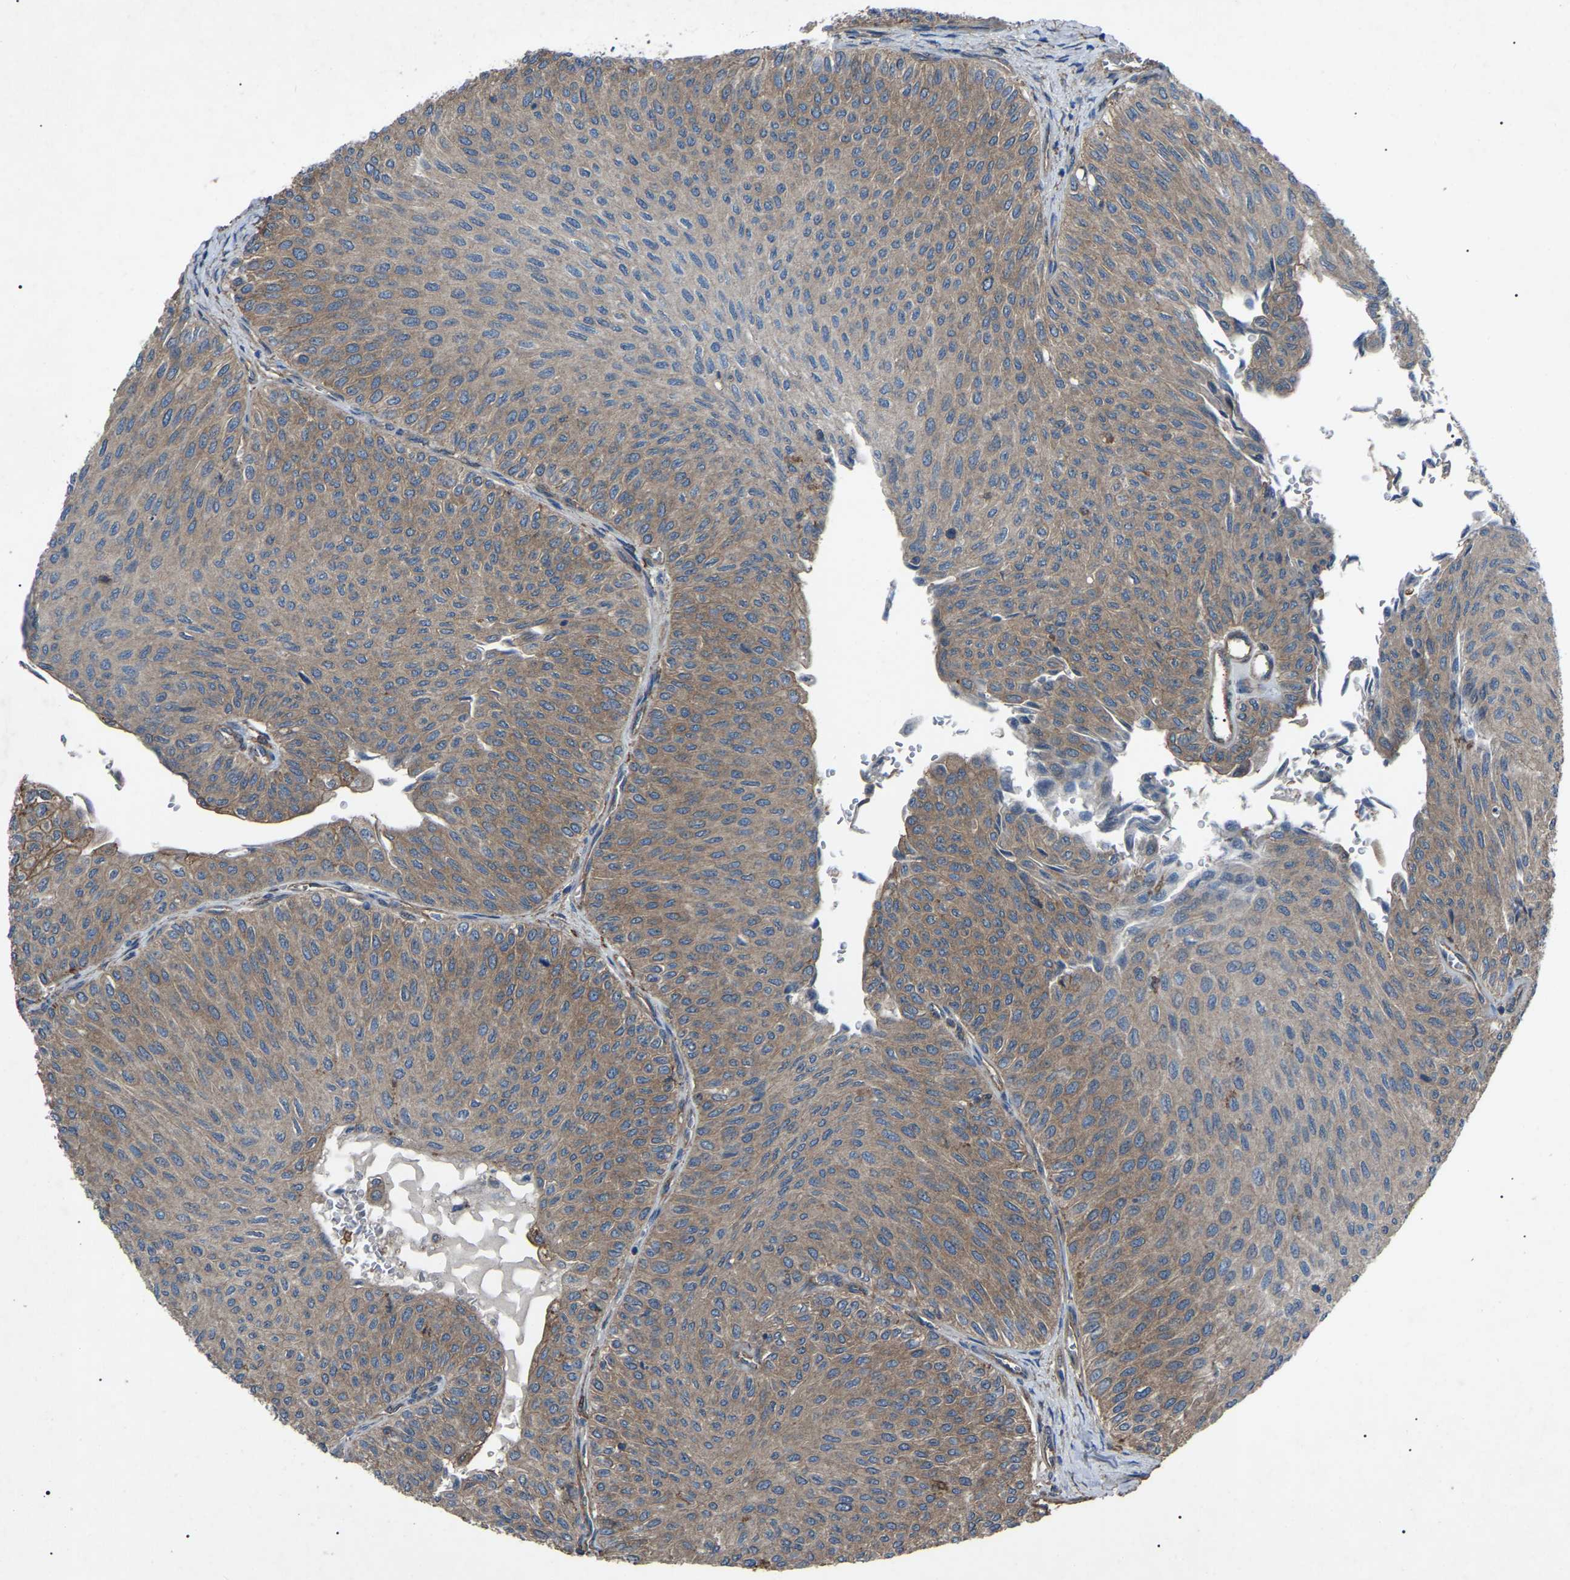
{"staining": {"intensity": "moderate", "quantity": ">75%", "location": "cytoplasmic/membranous"}, "tissue": "urothelial cancer", "cell_type": "Tumor cells", "image_type": "cancer", "snomed": [{"axis": "morphology", "description": "Urothelial carcinoma, Low grade"}, {"axis": "topography", "description": "Urinary bladder"}], "caption": "A brown stain highlights moderate cytoplasmic/membranous positivity of a protein in human urothelial cancer tumor cells.", "gene": "AIMP1", "patient": {"sex": "male", "age": 78}}